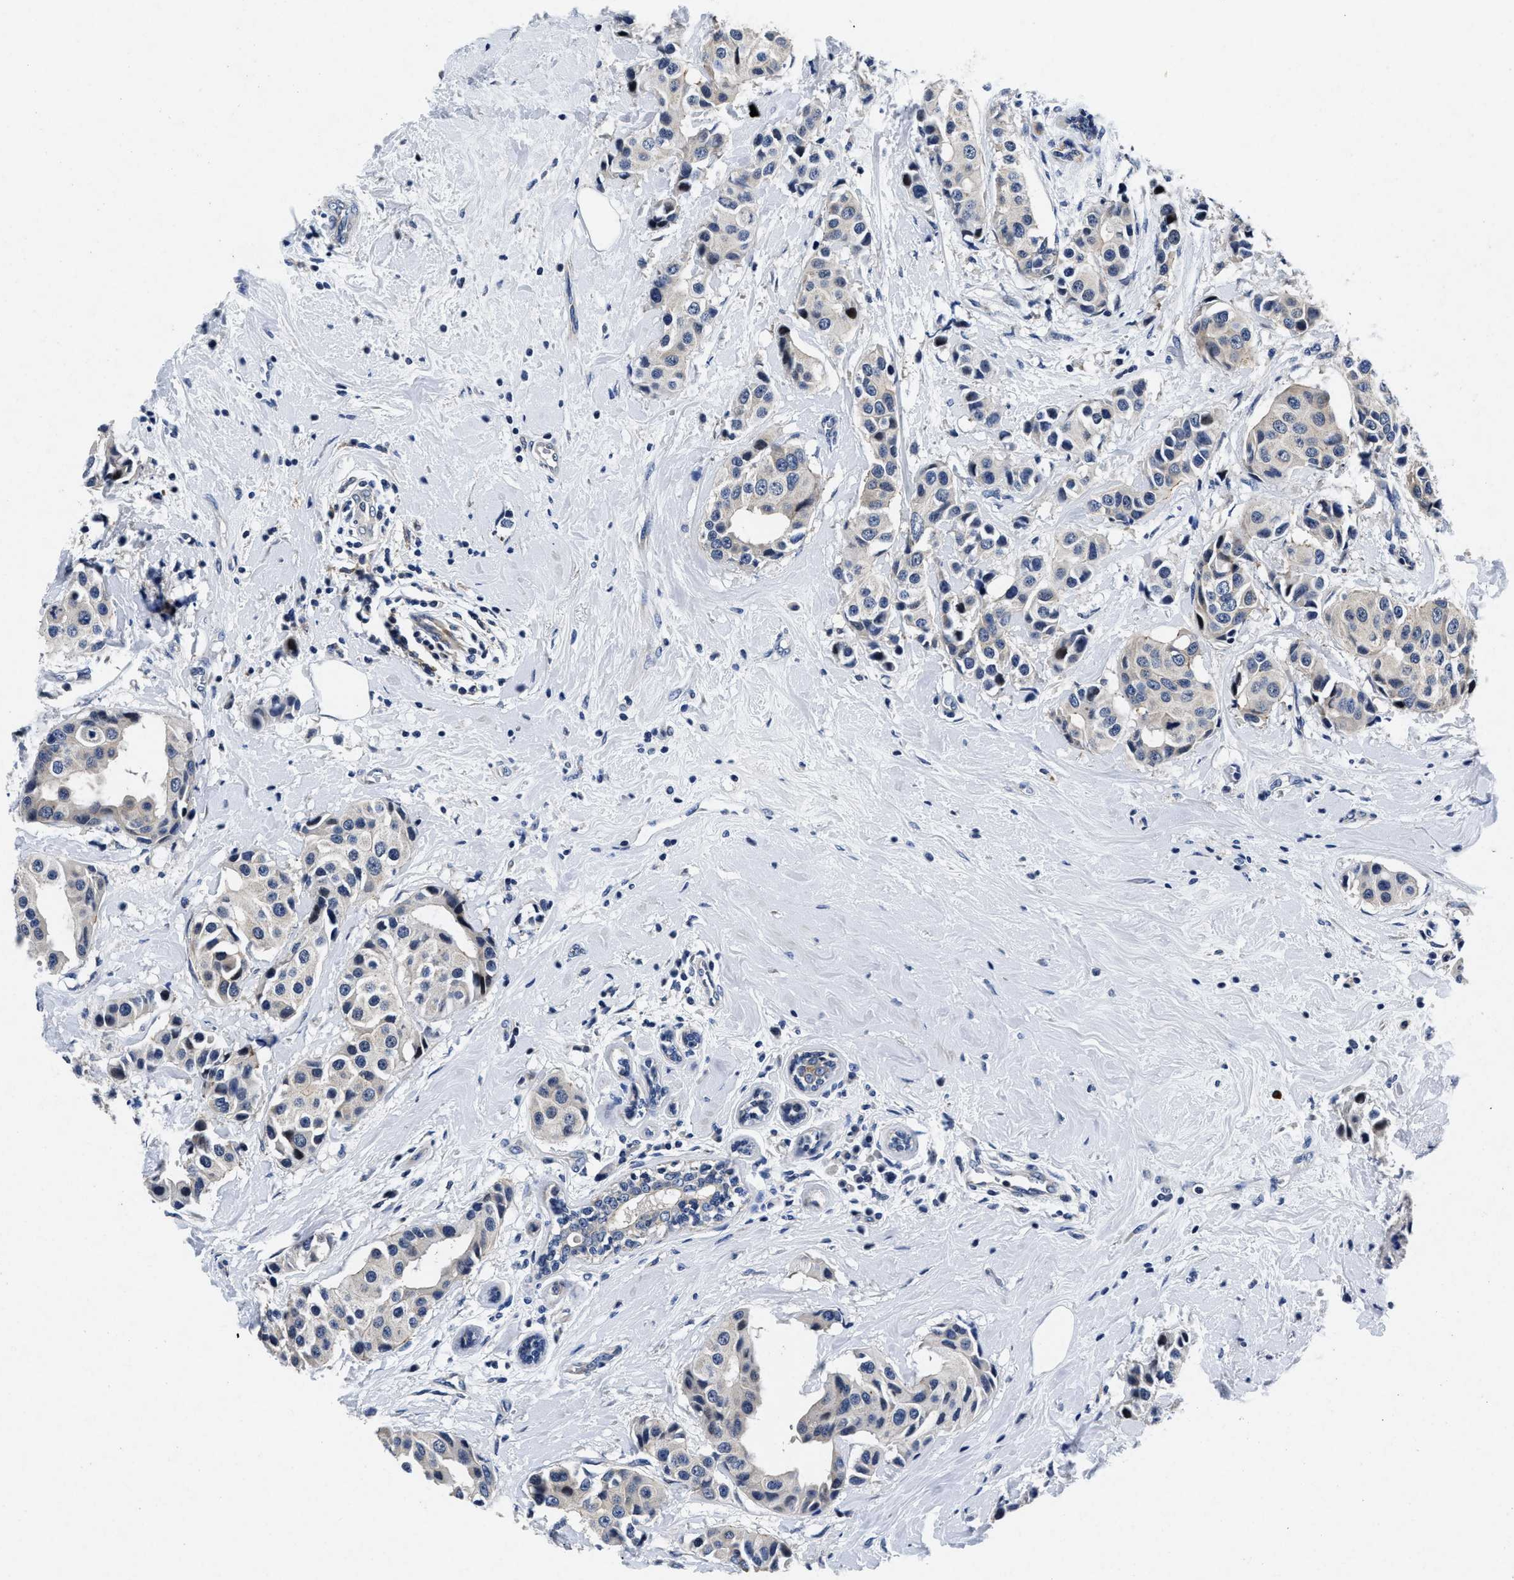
{"staining": {"intensity": "negative", "quantity": "none", "location": "none"}, "tissue": "breast cancer", "cell_type": "Tumor cells", "image_type": "cancer", "snomed": [{"axis": "morphology", "description": "Normal tissue, NOS"}, {"axis": "morphology", "description": "Duct carcinoma"}, {"axis": "topography", "description": "Breast"}], "caption": "Protein analysis of breast cancer shows no significant positivity in tumor cells.", "gene": "LAD1", "patient": {"sex": "female", "age": 39}}